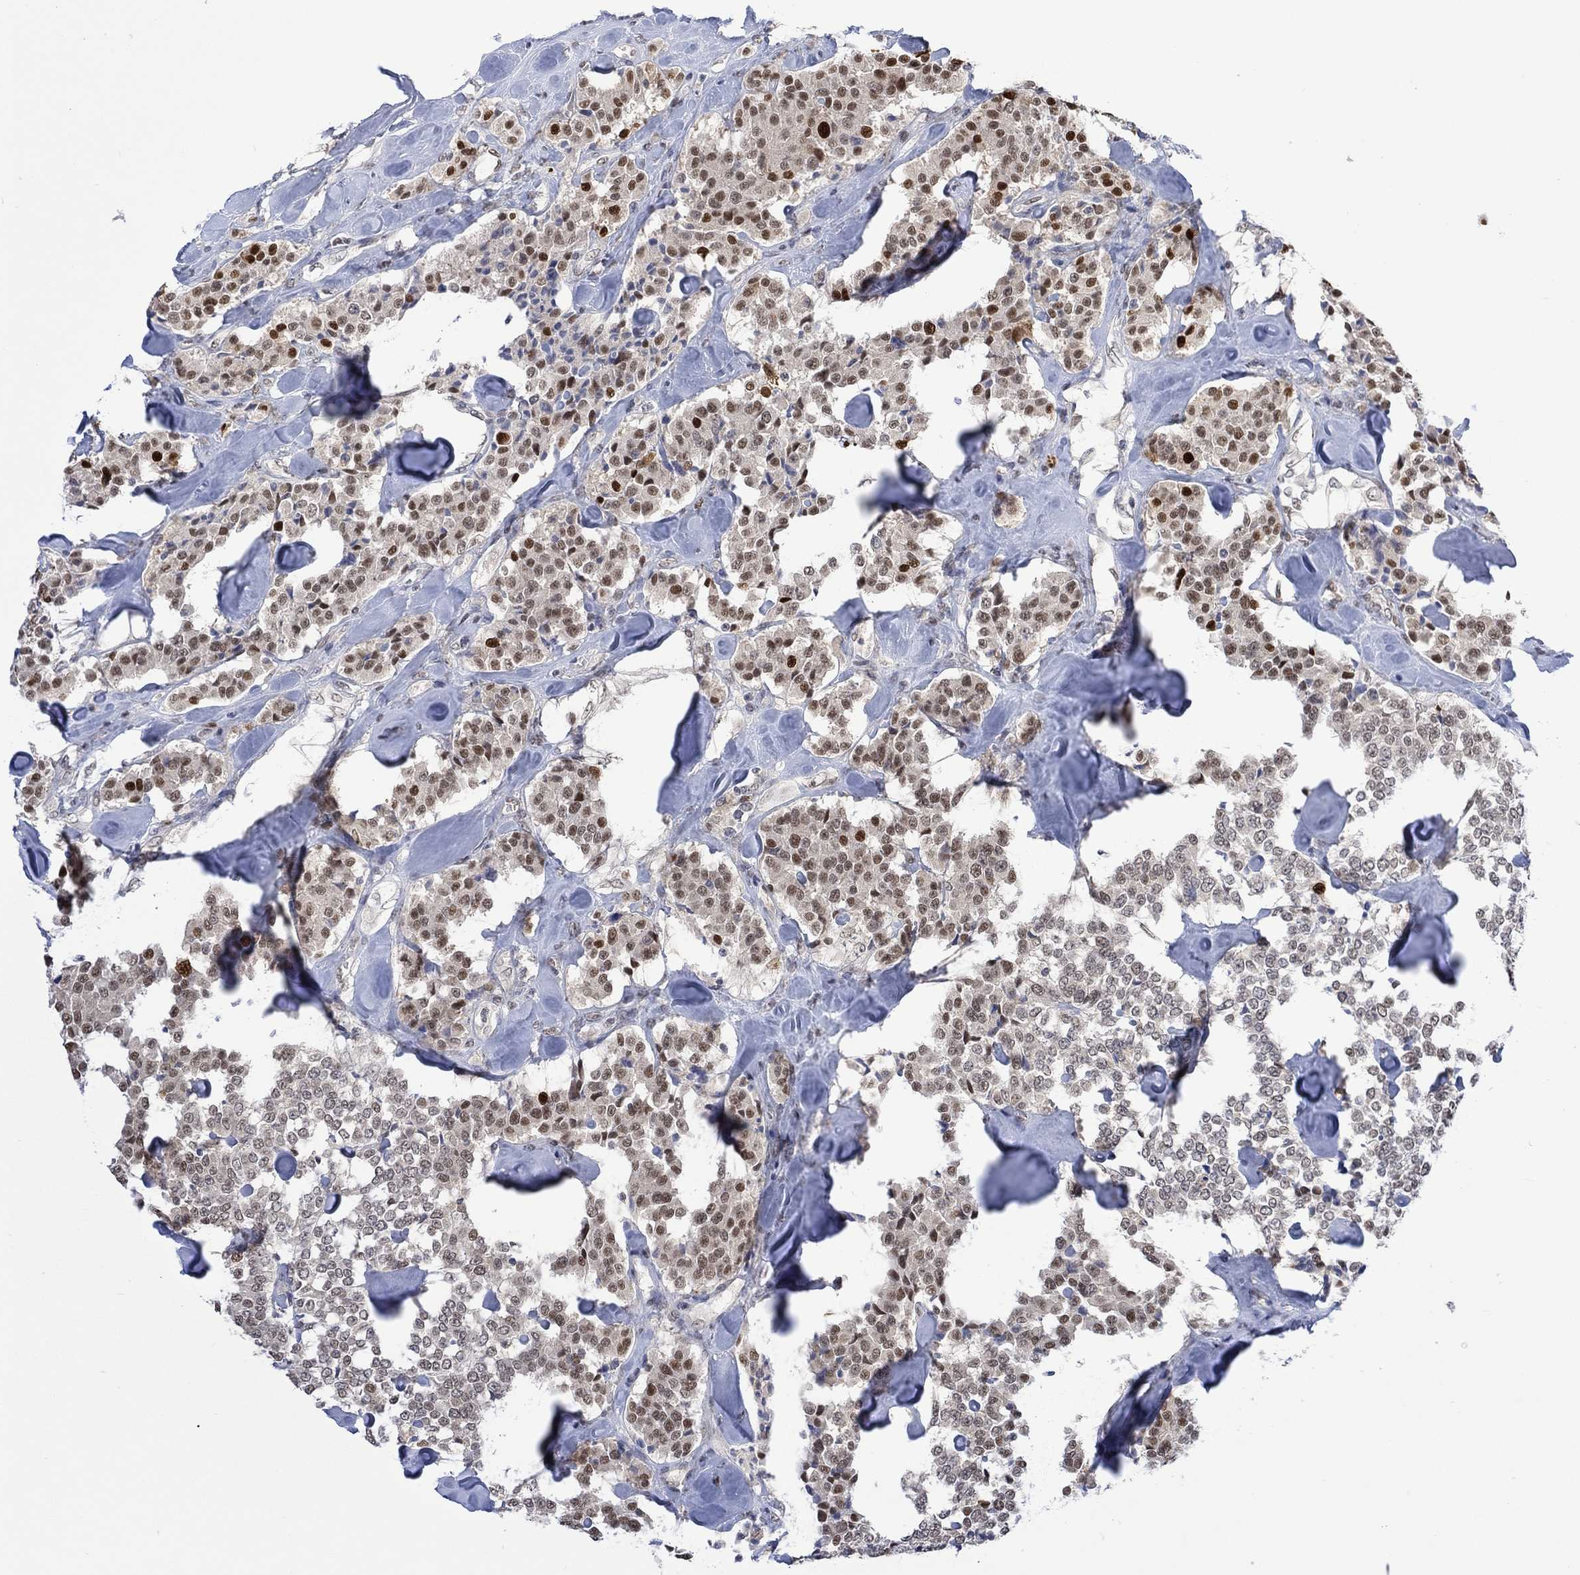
{"staining": {"intensity": "moderate", "quantity": "25%-75%", "location": "nuclear"}, "tissue": "carcinoid", "cell_type": "Tumor cells", "image_type": "cancer", "snomed": [{"axis": "morphology", "description": "Carcinoid, malignant, NOS"}, {"axis": "topography", "description": "Pancreas"}], "caption": "Carcinoid stained for a protein (brown) reveals moderate nuclear positive staining in approximately 25%-75% of tumor cells.", "gene": "RAD54L2", "patient": {"sex": "male", "age": 41}}